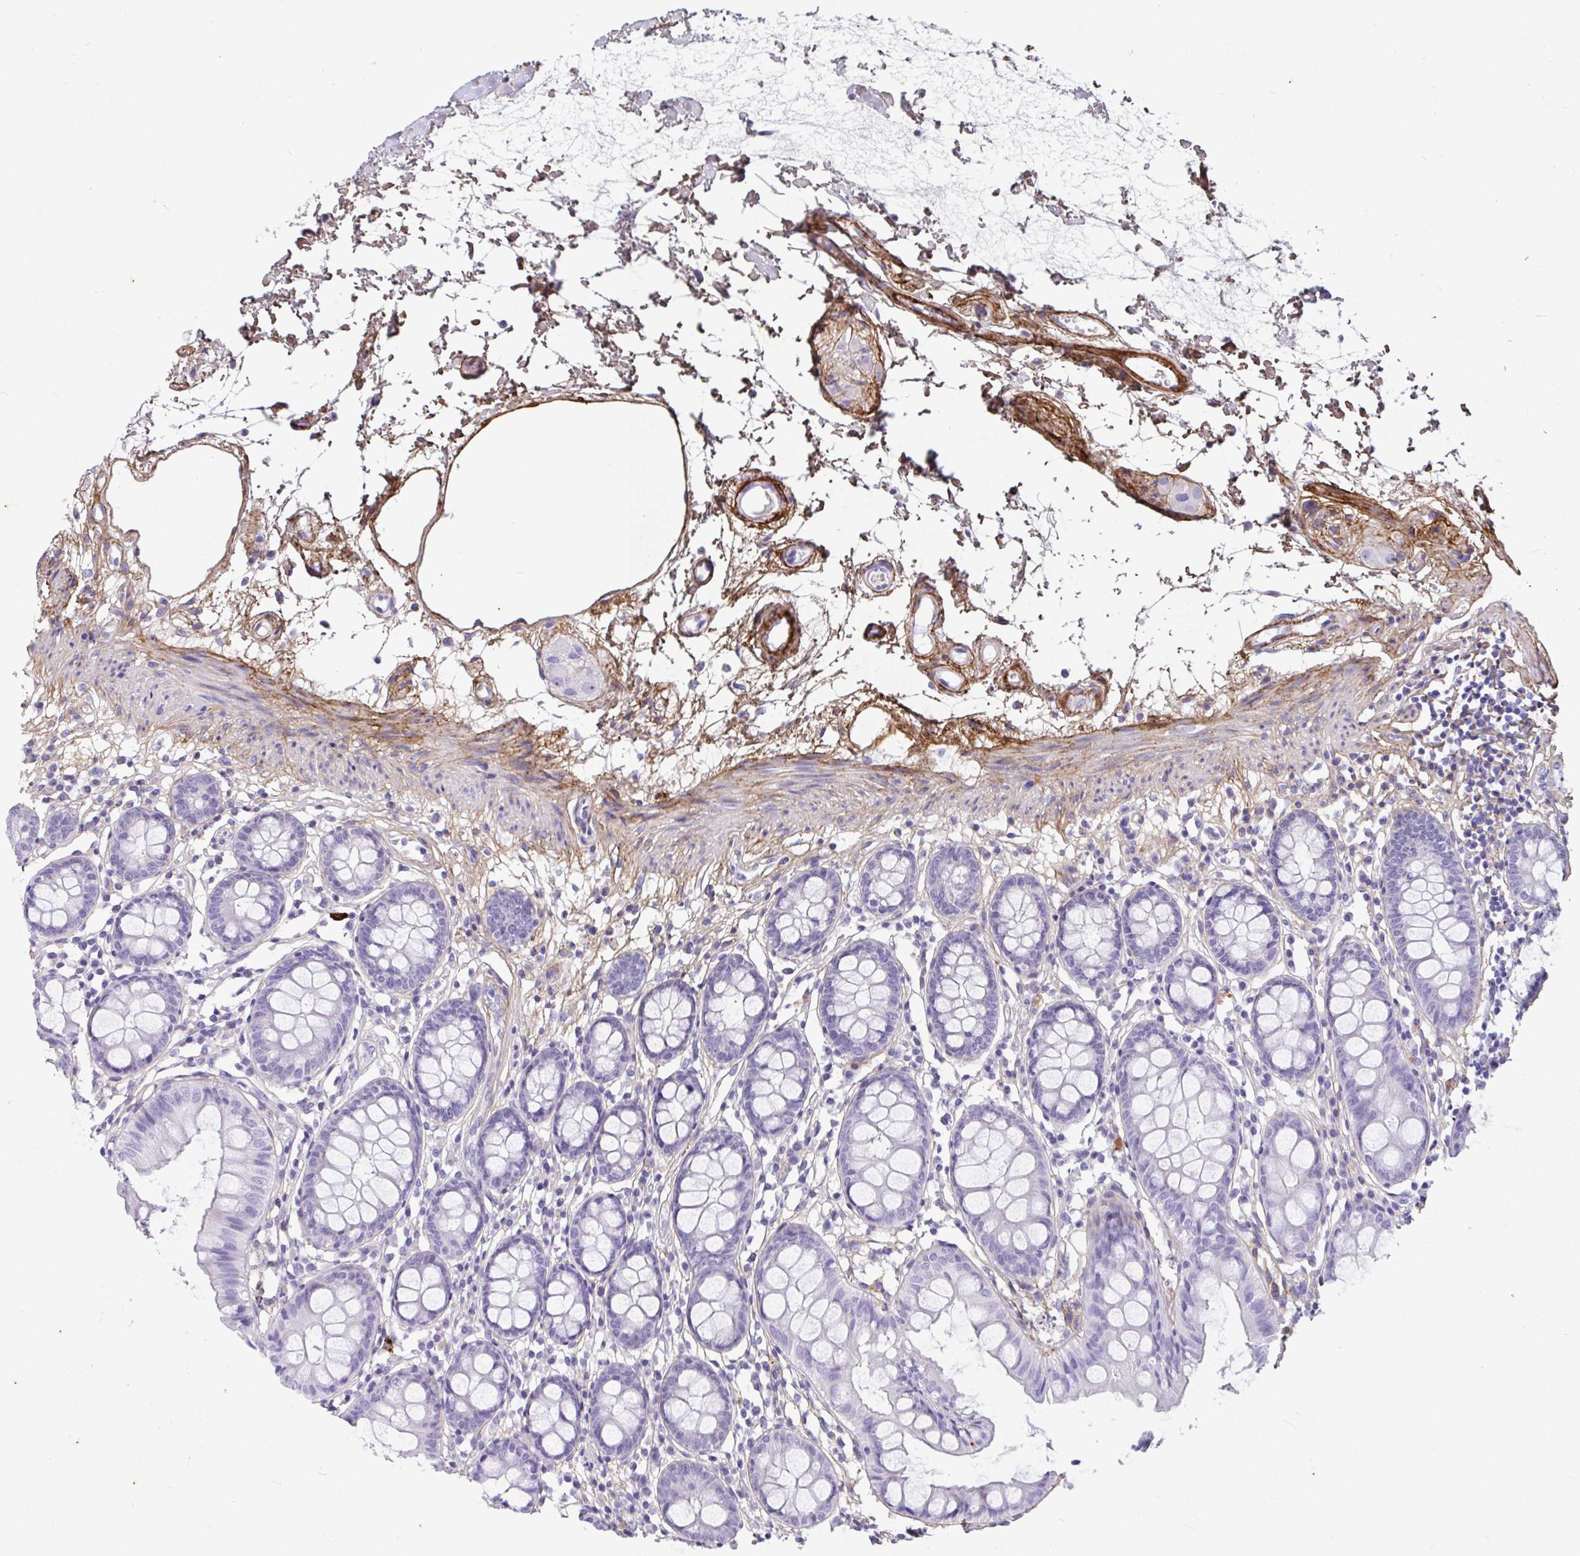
{"staining": {"intensity": "negative", "quantity": "none", "location": "none"}, "tissue": "colon", "cell_type": "Endothelial cells", "image_type": "normal", "snomed": [{"axis": "morphology", "description": "Normal tissue, NOS"}, {"axis": "topography", "description": "Colon"}], "caption": "Immunohistochemistry micrograph of unremarkable human colon stained for a protein (brown), which displays no expression in endothelial cells.", "gene": "LHFPL6", "patient": {"sex": "female", "age": 84}}